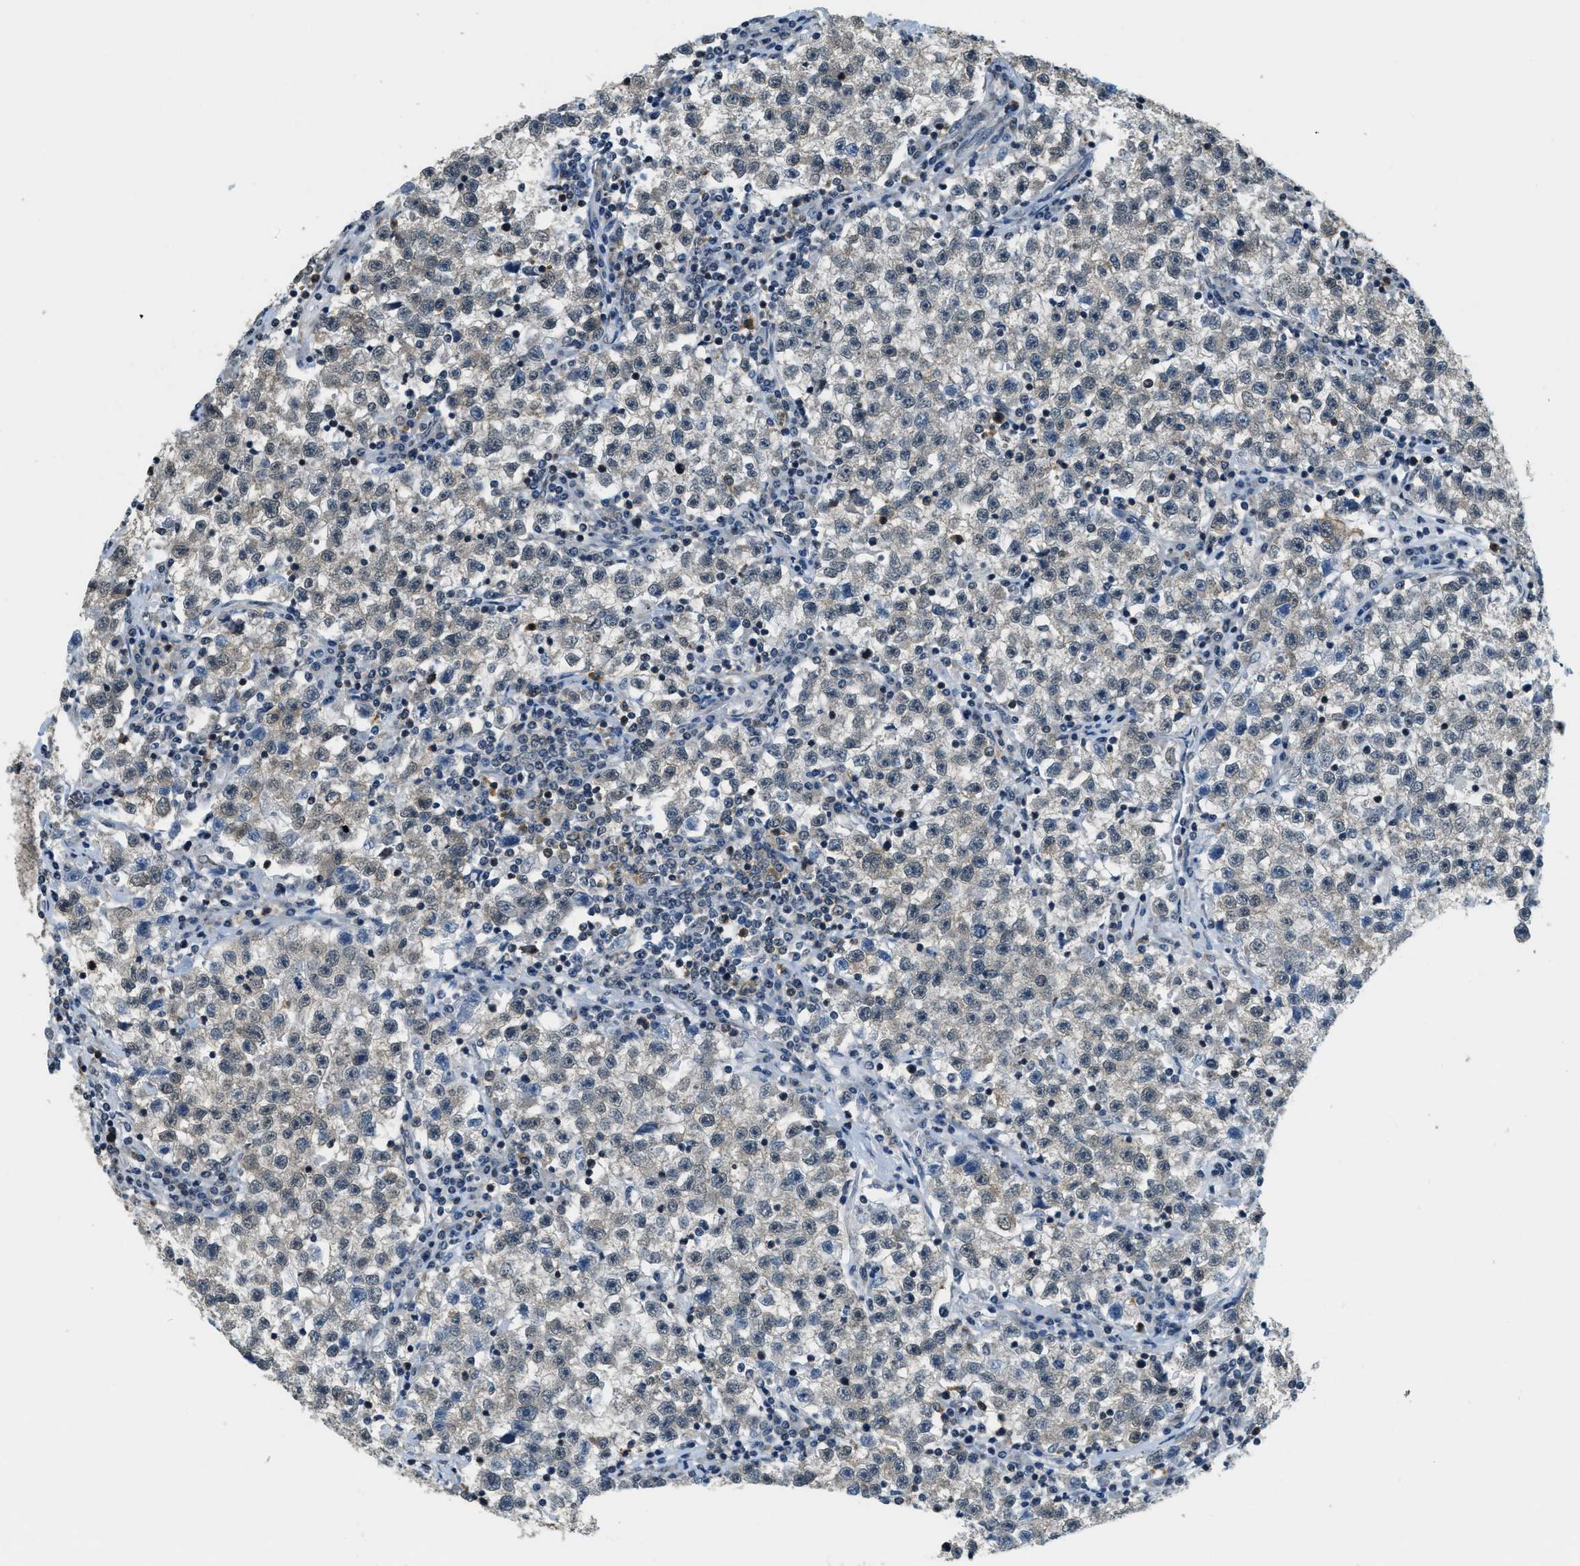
{"staining": {"intensity": "negative", "quantity": "none", "location": "none"}, "tissue": "testis cancer", "cell_type": "Tumor cells", "image_type": "cancer", "snomed": [{"axis": "morphology", "description": "Seminoma, NOS"}, {"axis": "topography", "description": "Testis"}], "caption": "A histopathology image of human seminoma (testis) is negative for staining in tumor cells.", "gene": "RAB11FIP1", "patient": {"sex": "male", "age": 22}}